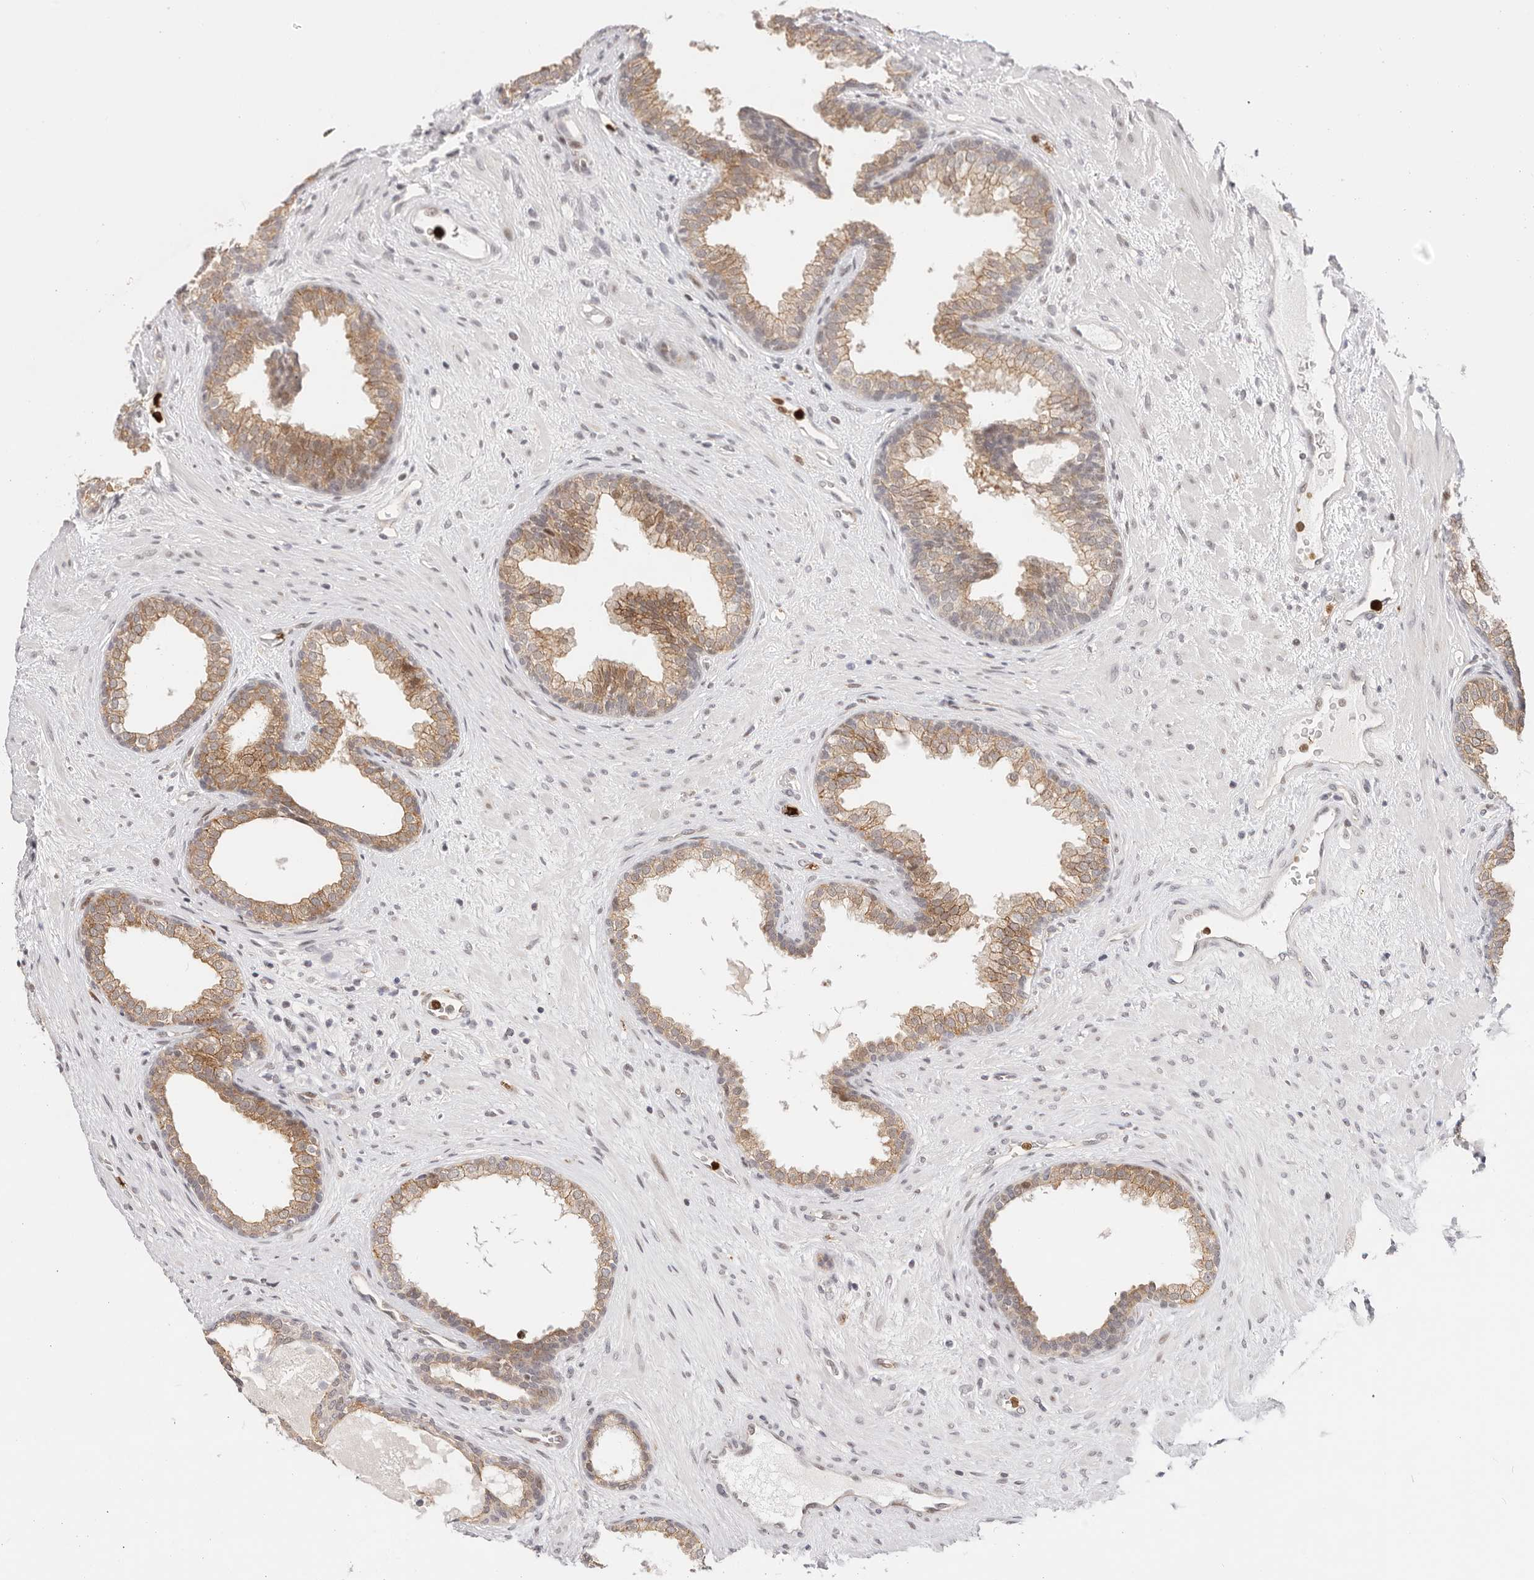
{"staining": {"intensity": "moderate", "quantity": ">75%", "location": "cytoplasmic/membranous"}, "tissue": "prostate", "cell_type": "Glandular cells", "image_type": "normal", "snomed": [{"axis": "morphology", "description": "Normal tissue, NOS"}, {"axis": "topography", "description": "Prostate"}], "caption": "Normal prostate was stained to show a protein in brown. There is medium levels of moderate cytoplasmic/membranous positivity in approximately >75% of glandular cells.", "gene": "AFDN", "patient": {"sex": "male", "age": 76}}